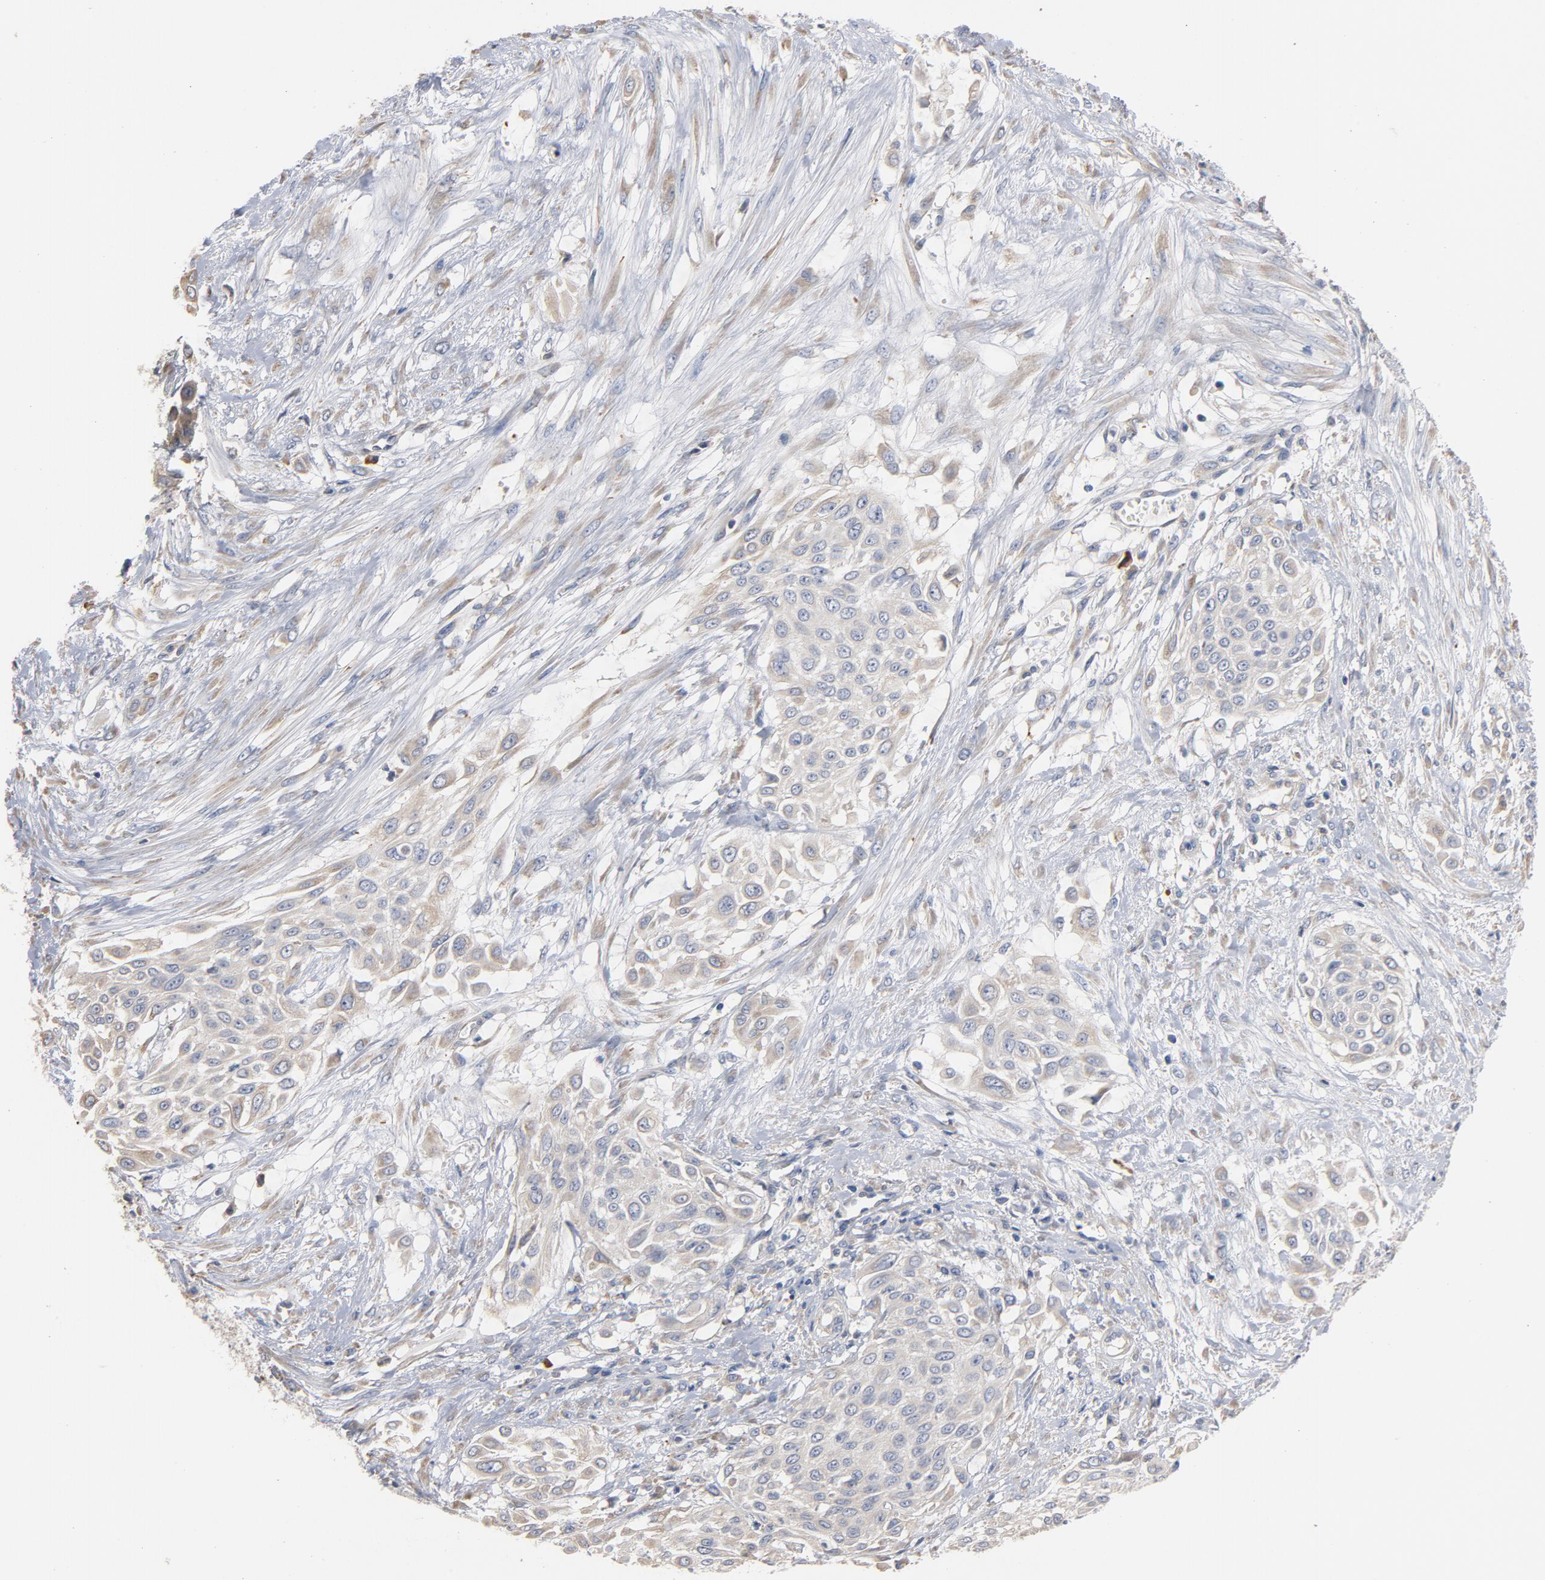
{"staining": {"intensity": "negative", "quantity": "none", "location": "none"}, "tissue": "urothelial cancer", "cell_type": "Tumor cells", "image_type": "cancer", "snomed": [{"axis": "morphology", "description": "Urothelial carcinoma, High grade"}, {"axis": "topography", "description": "Urinary bladder"}], "caption": "There is no significant staining in tumor cells of high-grade urothelial carcinoma.", "gene": "TLR4", "patient": {"sex": "male", "age": 57}}